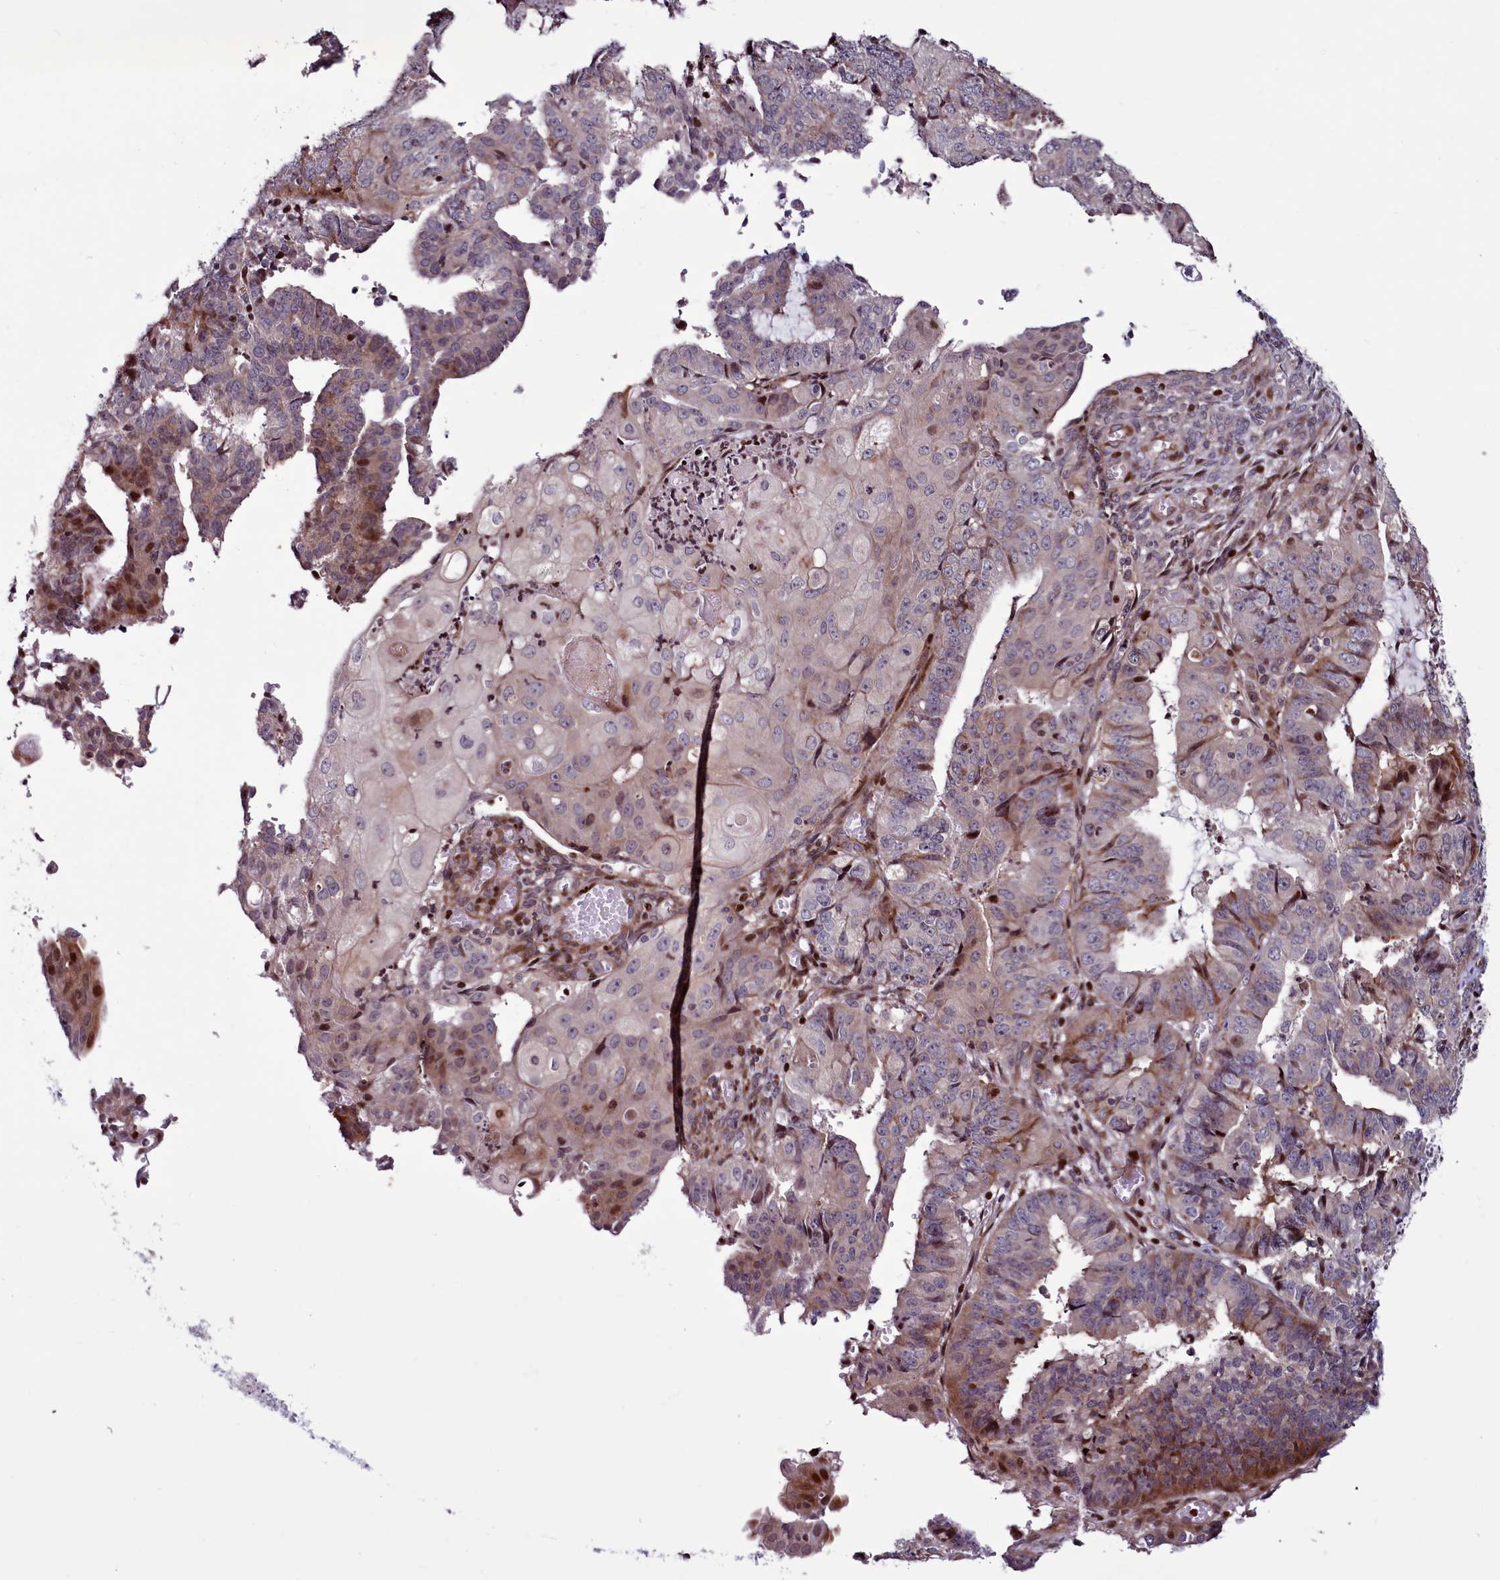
{"staining": {"intensity": "moderate", "quantity": "<25%", "location": "cytoplasmic/membranous,nuclear"}, "tissue": "endometrial cancer", "cell_type": "Tumor cells", "image_type": "cancer", "snomed": [{"axis": "morphology", "description": "Adenocarcinoma, NOS"}, {"axis": "topography", "description": "Endometrium"}], "caption": "There is low levels of moderate cytoplasmic/membranous and nuclear staining in tumor cells of endometrial cancer (adenocarcinoma), as demonstrated by immunohistochemical staining (brown color).", "gene": "WBP11", "patient": {"sex": "female", "age": 56}}